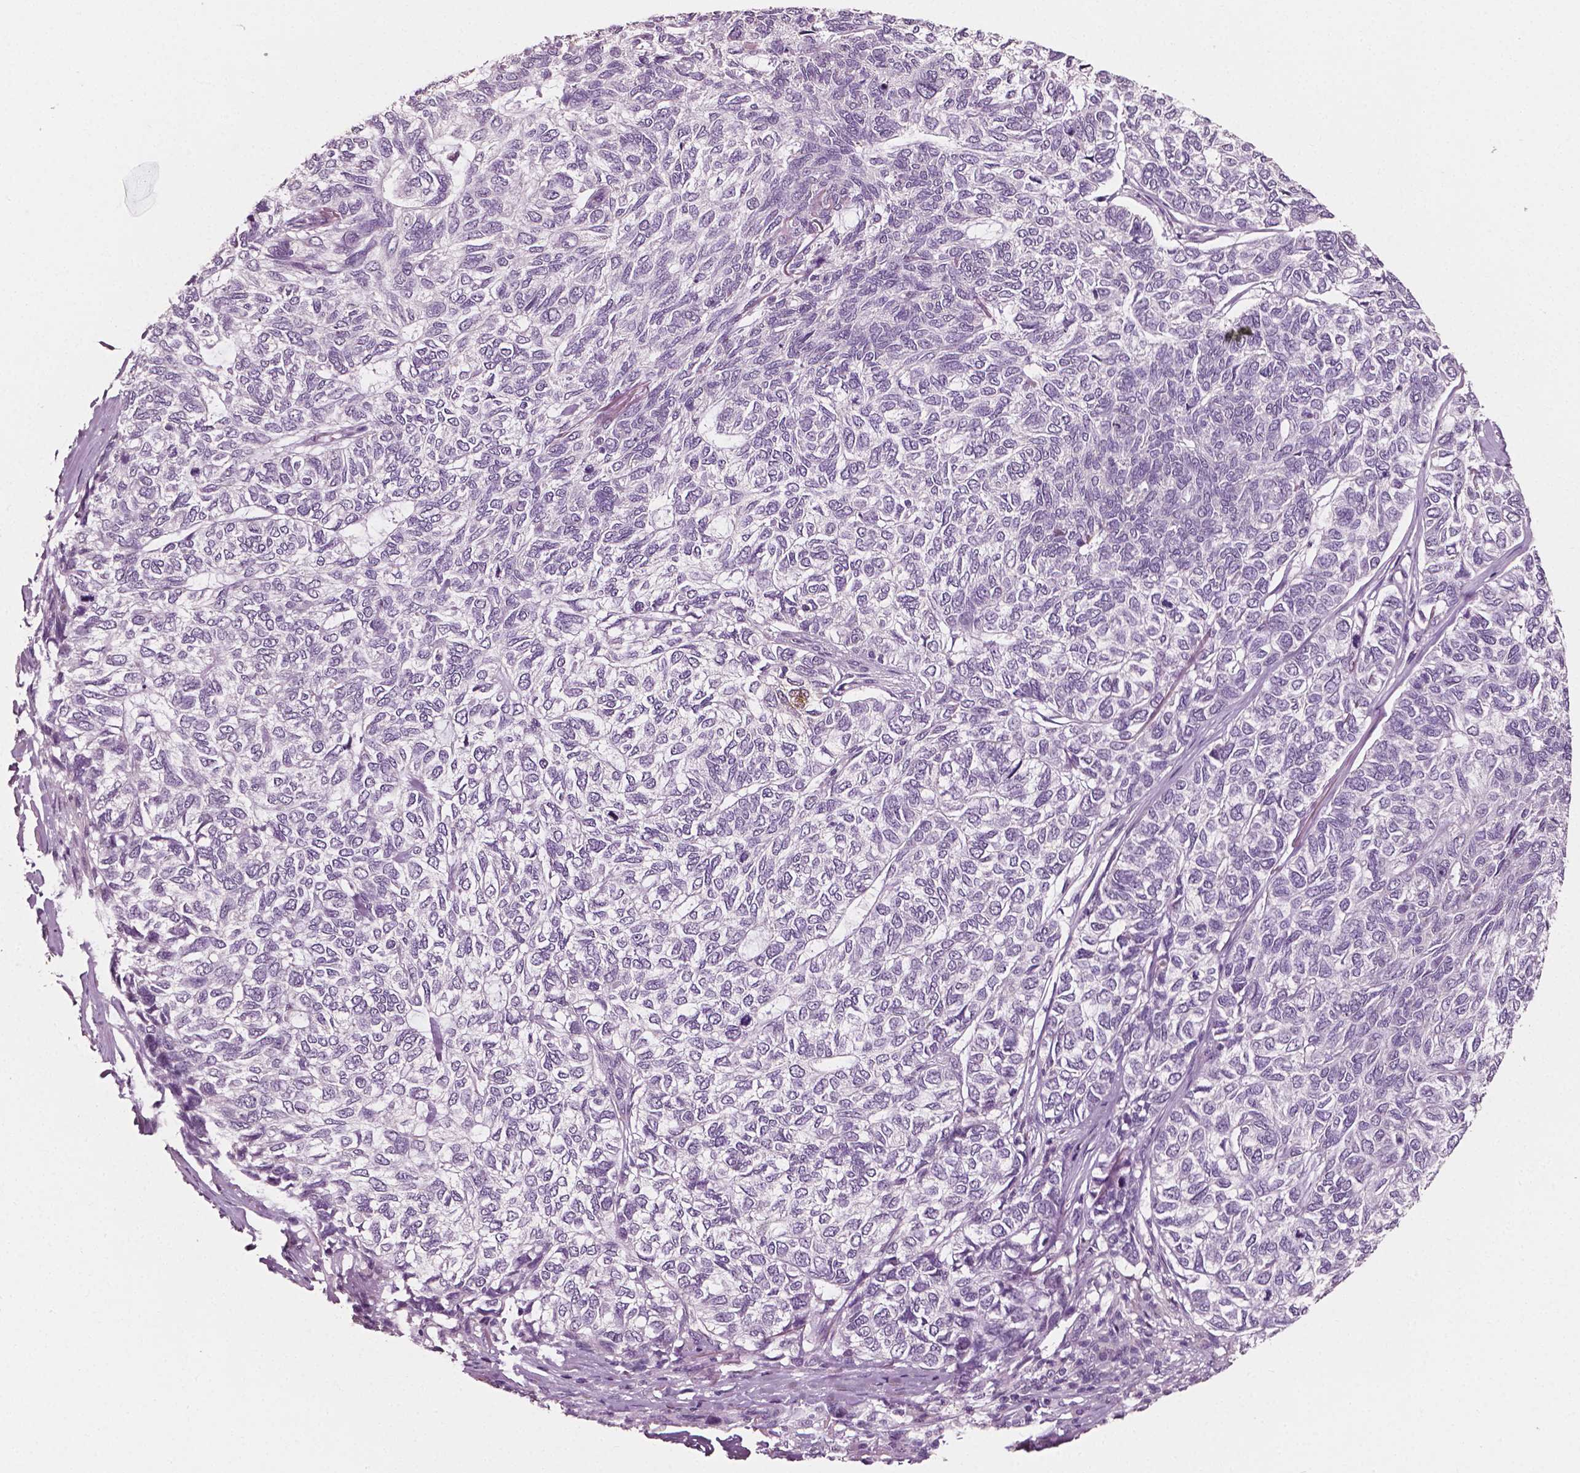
{"staining": {"intensity": "negative", "quantity": "none", "location": "none"}, "tissue": "skin cancer", "cell_type": "Tumor cells", "image_type": "cancer", "snomed": [{"axis": "morphology", "description": "Basal cell carcinoma"}, {"axis": "topography", "description": "Skin"}], "caption": "This is an IHC histopathology image of skin basal cell carcinoma. There is no positivity in tumor cells.", "gene": "PLA2R1", "patient": {"sex": "female", "age": 65}}